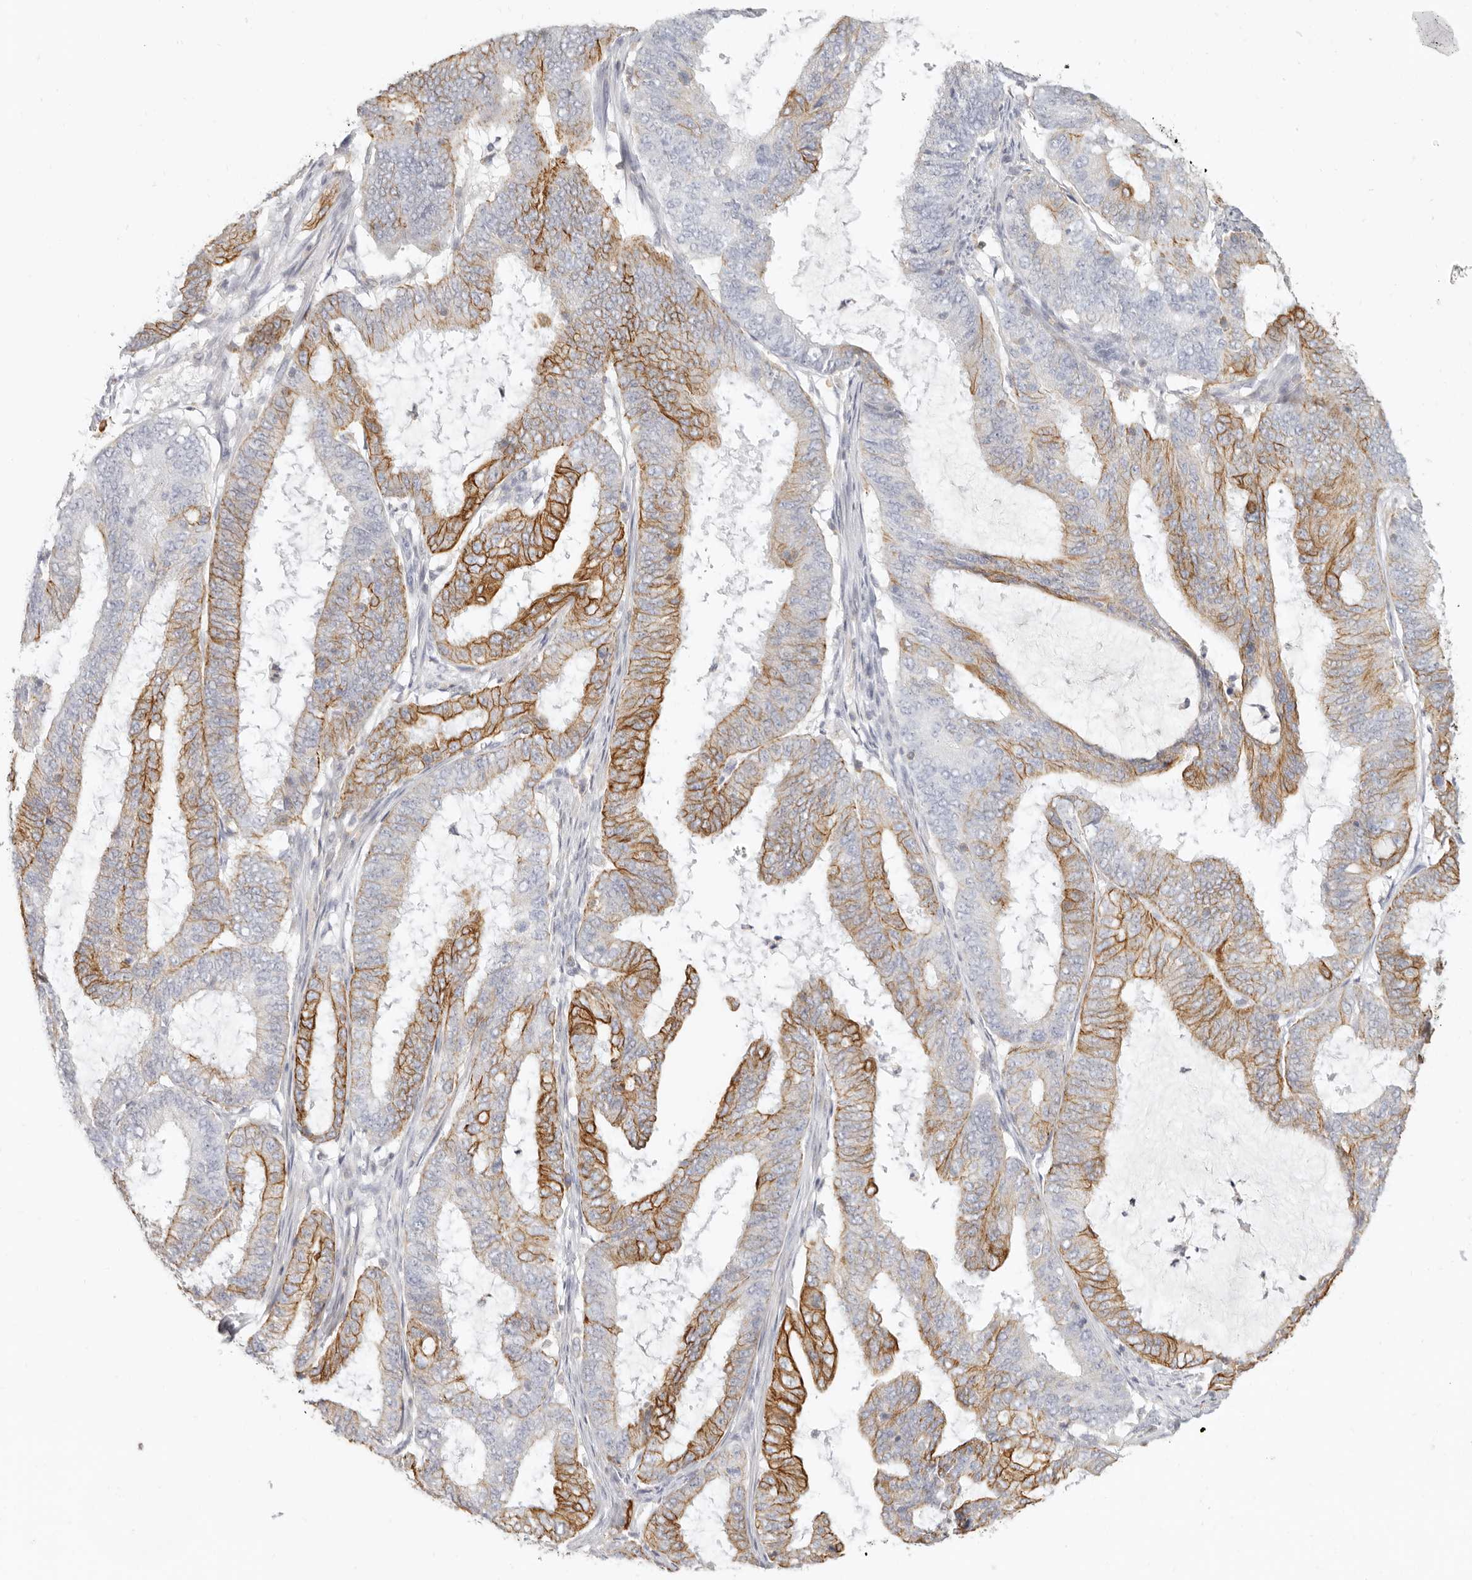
{"staining": {"intensity": "strong", "quantity": "25%-75%", "location": "cytoplasmic/membranous"}, "tissue": "endometrial cancer", "cell_type": "Tumor cells", "image_type": "cancer", "snomed": [{"axis": "morphology", "description": "Adenocarcinoma, NOS"}, {"axis": "topography", "description": "Endometrium"}], "caption": "The micrograph demonstrates a brown stain indicating the presence of a protein in the cytoplasmic/membranous of tumor cells in endometrial cancer.", "gene": "NIBAN1", "patient": {"sex": "female", "age": 51}}